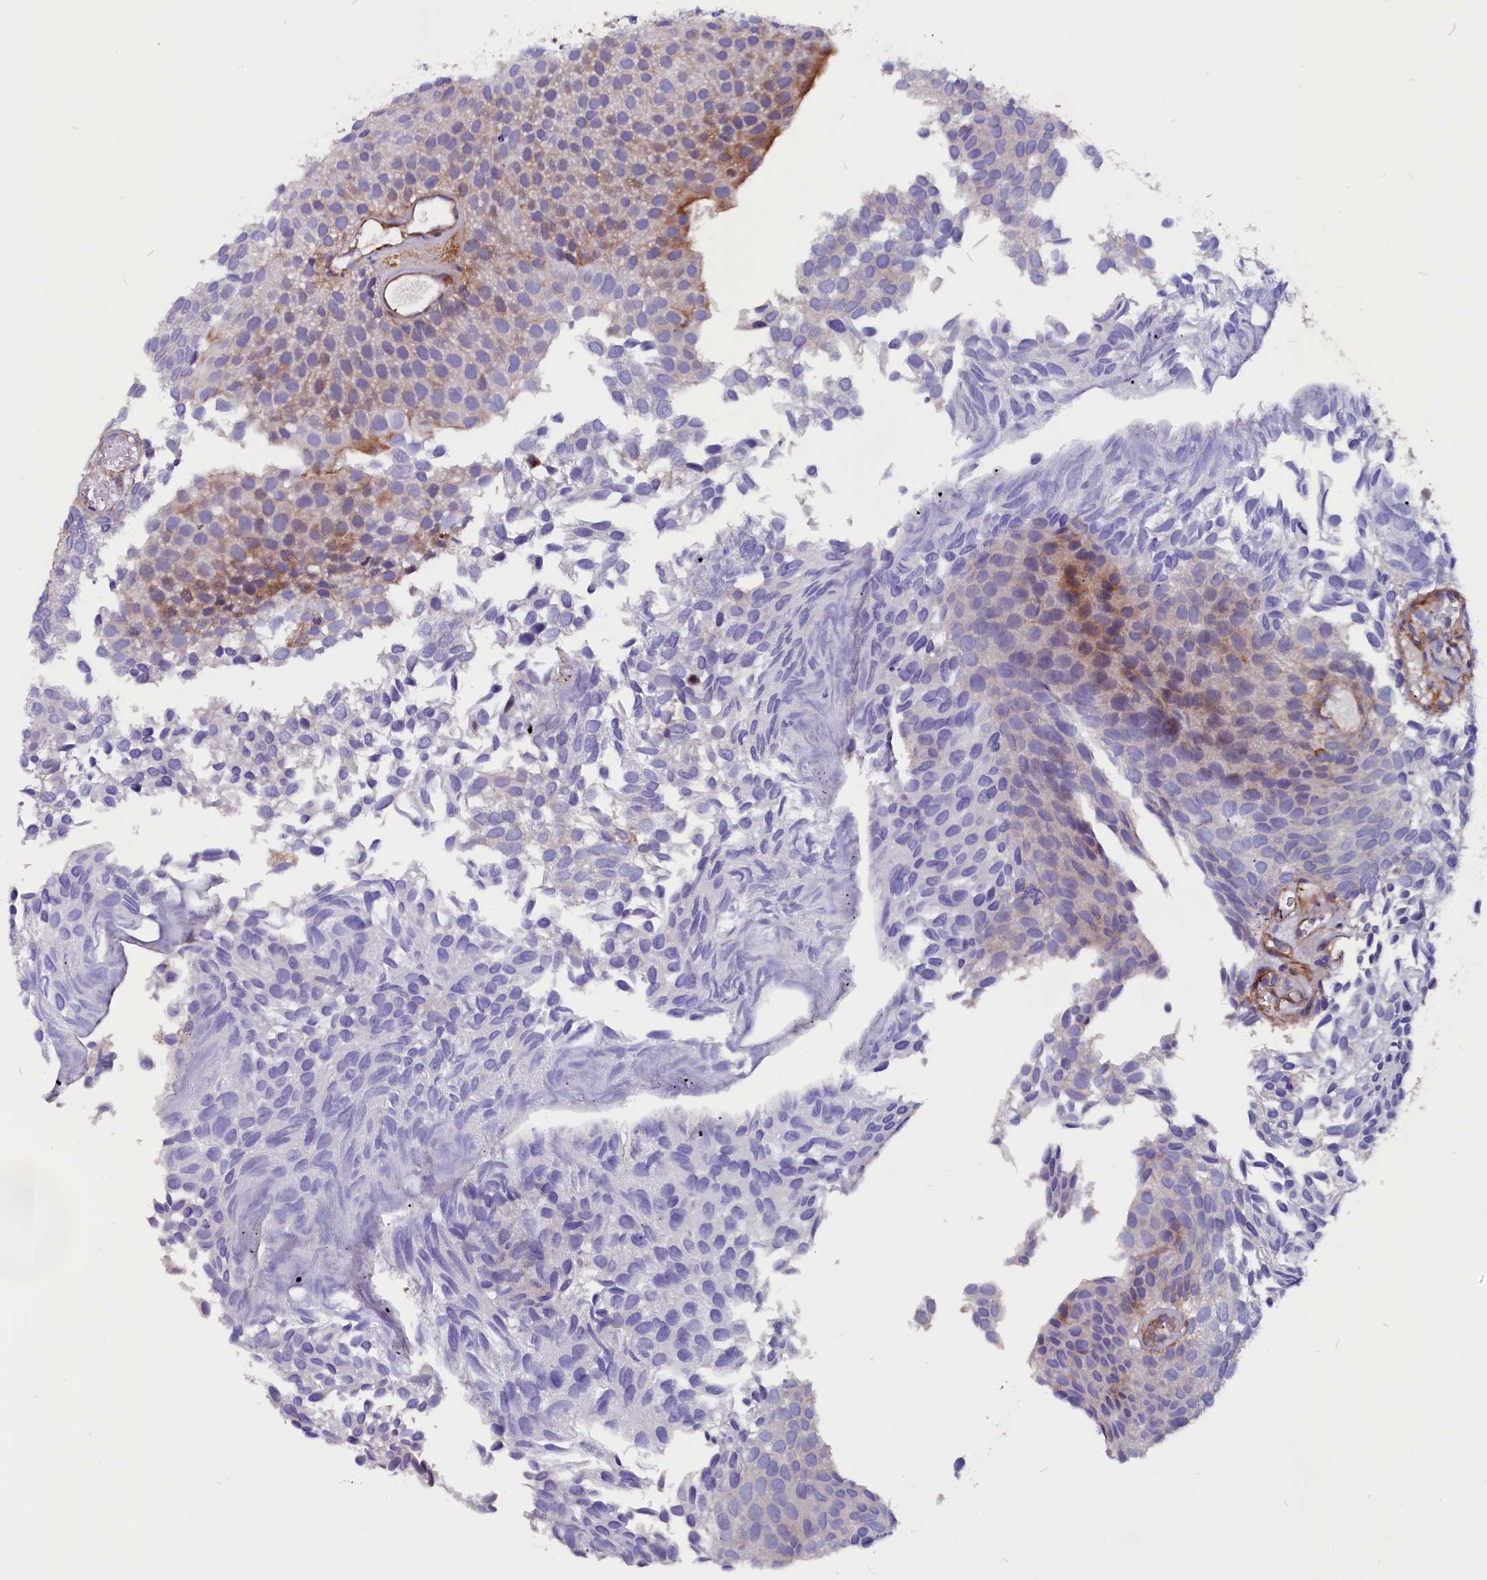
{"staining": {"intensity": "moderate", "quantity": "25%-75%", "location": "cytoplasmic/membranous"}, "tissue": "urothelial cancer", "cell_type": "Tumor cells", "image_type": "cancer", "snomed": [{"axis": "morphology", "description": "Urothelial carcinoma, Low grade"}, {"axis": "topography", "description": "Urinary bladder"}], "caption": "This is an image of immunohistochemistry (IHC) staining of urothelial cancer, which shows moderate staining in the cytoplasmic/membranous of tumor cells.", "gene": "ZNF749", "patient": {"sex": "male", "age": 89}}